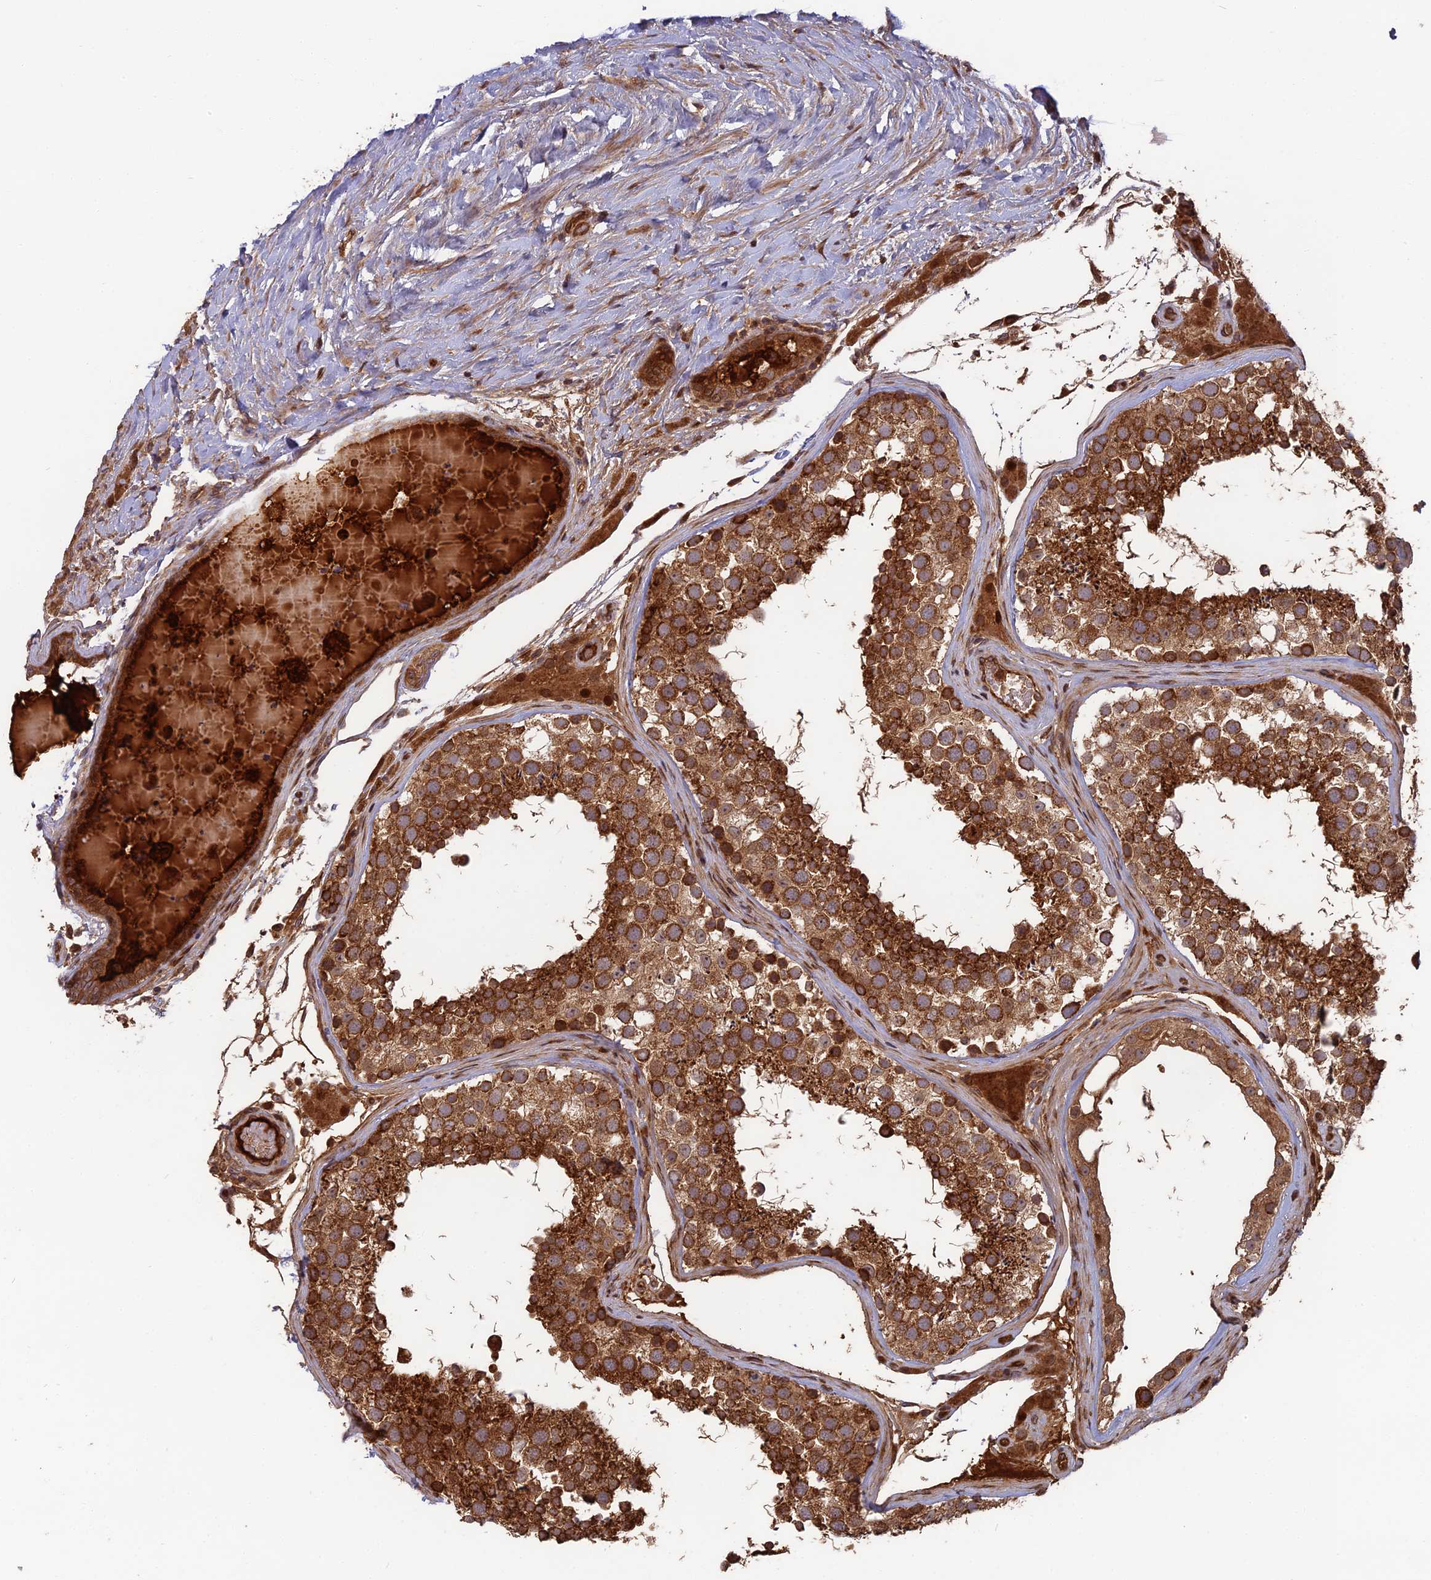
{"staining": {"intensity": "strong", "quantity": ">75%", "location": "cytoplasmic/membranous"}, "tissue": "testis", "cell_type": "Cells in seminiferous ducts", "image_type": "normal", "snomed": [{"axis": "morphology", "description": "Normal tissue, NOS"}, {"axis": "topography", "description": "Testis"}], "caption": "Approximately >75% of cells in seminiferous ducts in benign testis exhibit strong cytoplasmic/membranous protein expression as visualized by brown immunohistochemical staining.", "gene": "TMUB2", "patient": {"sex": "male", "age": 46}}